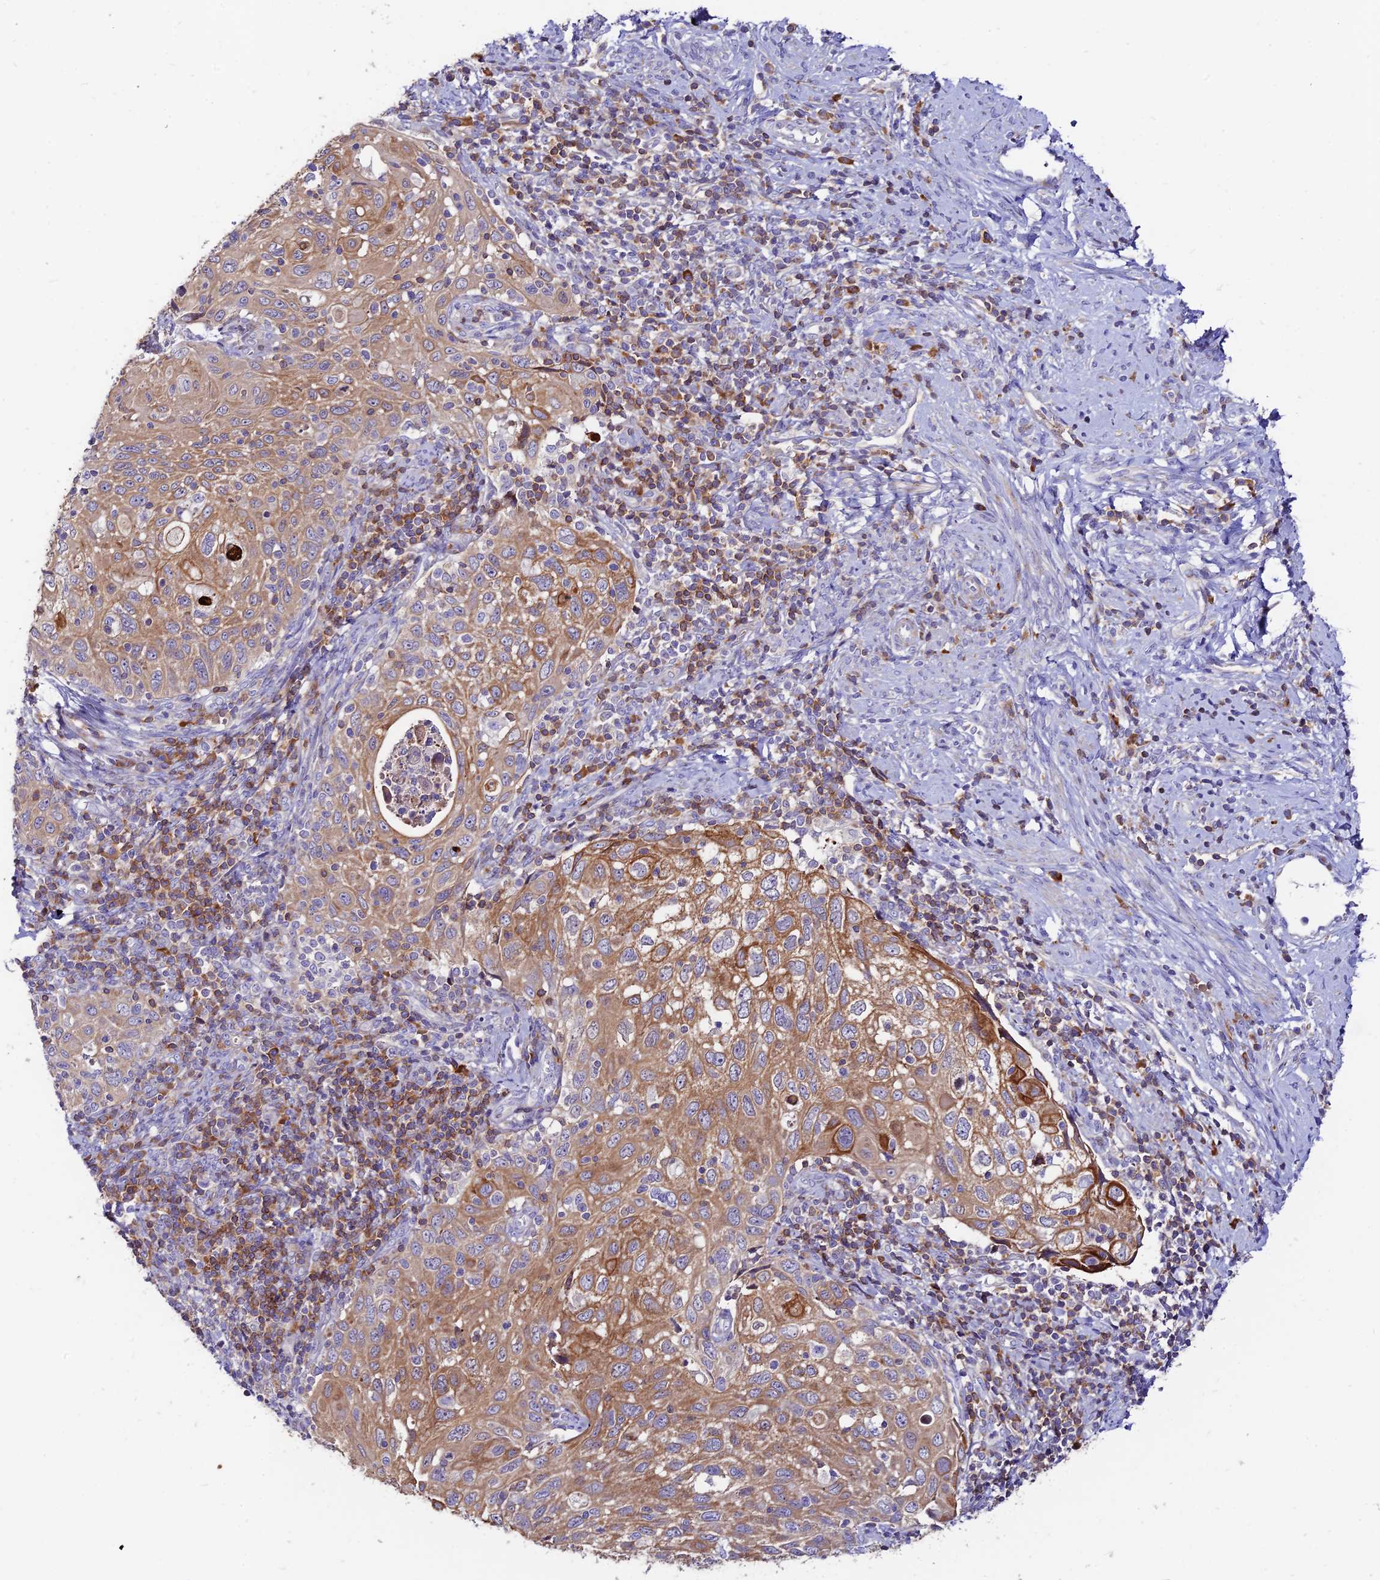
{"staining": {"intensity": "moderate", "quantity": ">75%", "location": "cytoplasmic/membranous"}, "tissue": "cervical cancer", "cell_type": "Tumor cells", "image_type": "cancer", "snomed": [{"axis": "morphology", "description": "Squamous cell carcinoma, NOS"}, {"axis": "topography", "description": "Cervix"}], "caption": "Moderate cytoplasmic/membranous staining is appreciated in approximately >75% of tumor cells in squamous cell carcinoma (cervical).", "gene": "DENND2D", "patient": {"sex": "female", "age": 70}}